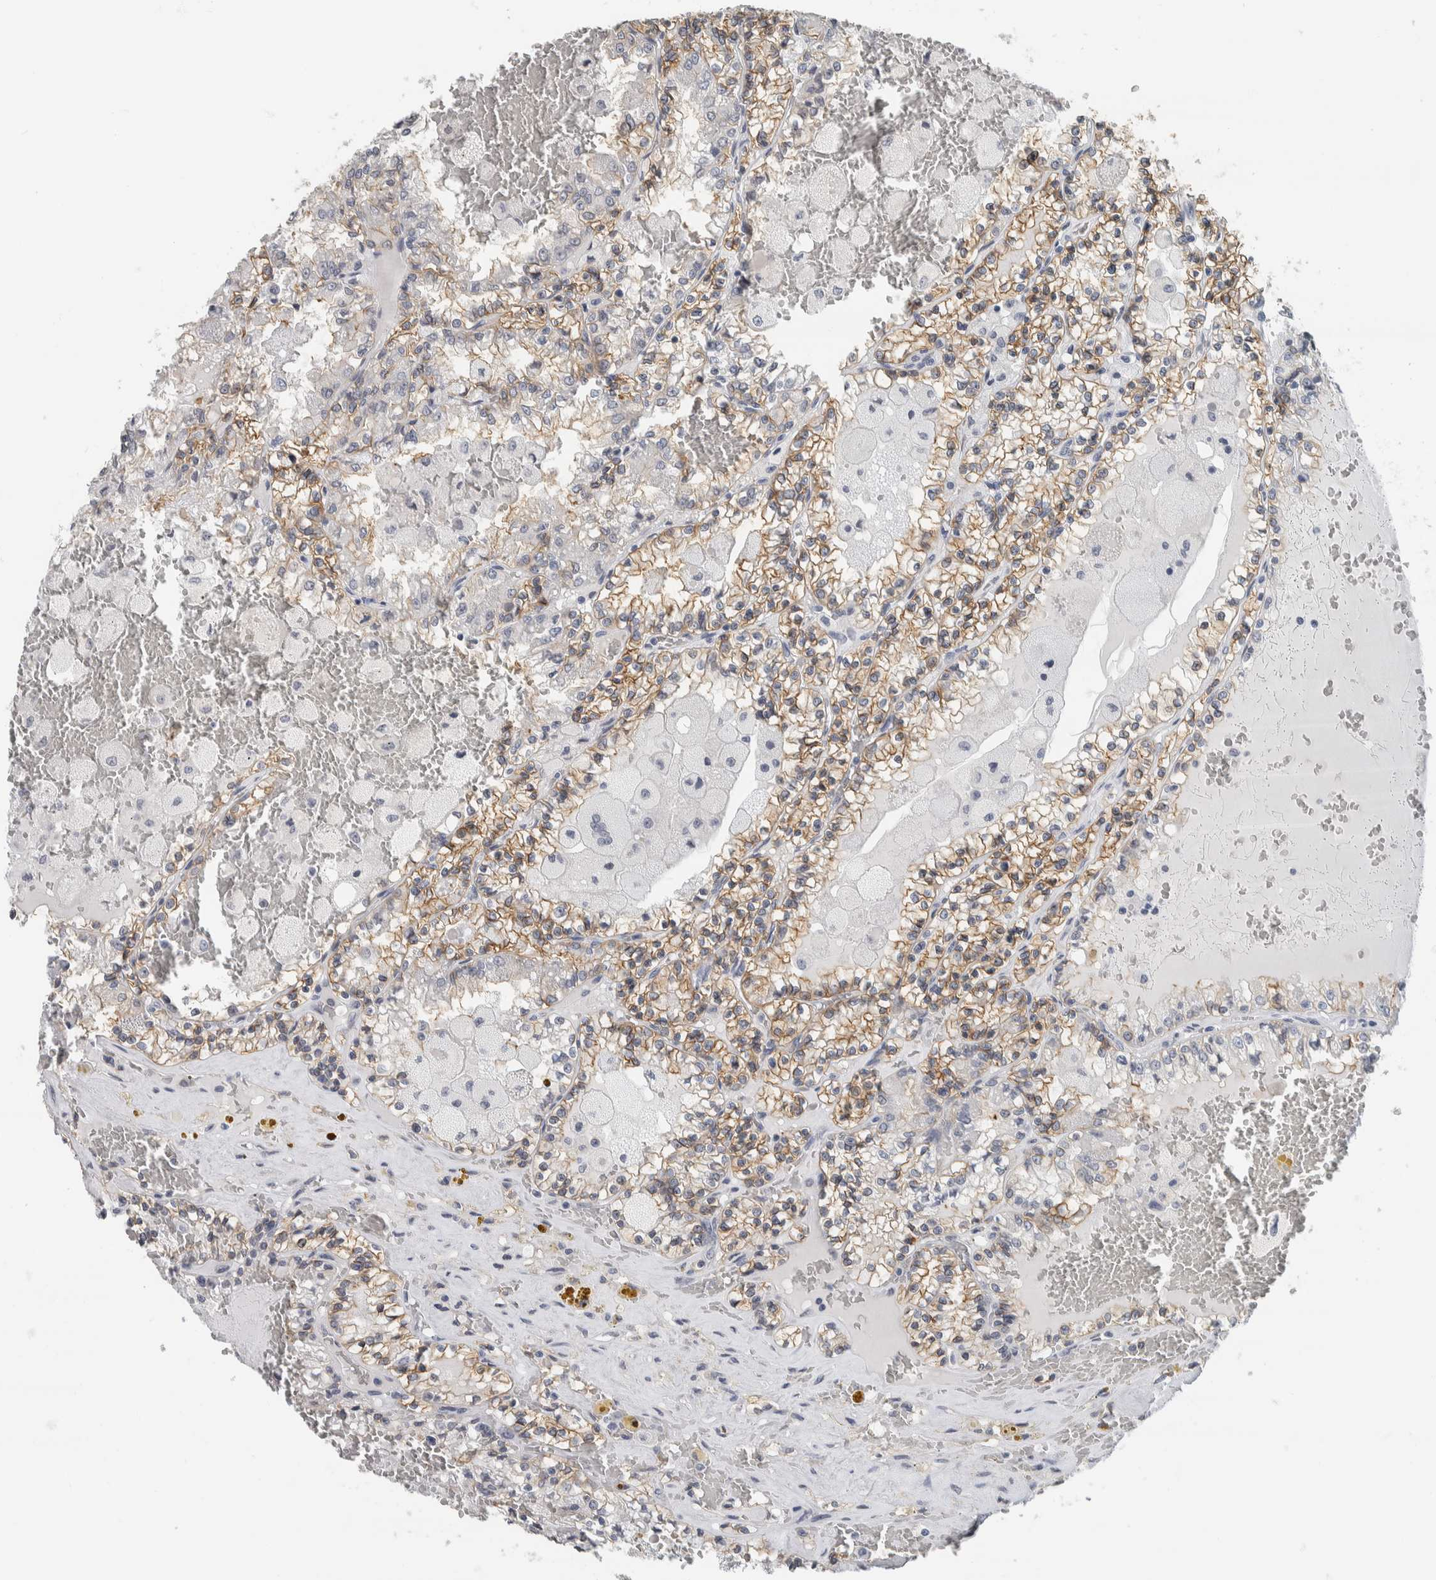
{"staining": {"intensity": "moderate", "quantity": "25%-75%", "location": "cytoplasmic/membranous"}, "tissue": "renal cancer", "cell_type": "Tumor cells", "image_type": "cancer", "snomed": [{"axis": "morphology", "description": "Adenocarcinoma, NOS"}, {"axis": "topography", "description": "Kidney"}], "caption": "Tumor cells show moderate cytoplasmic/membranous staining in about 25%-75% of cells in renal cancer.", "gene": "NEFM", "patient": {"sex": "female", "age": 56}}